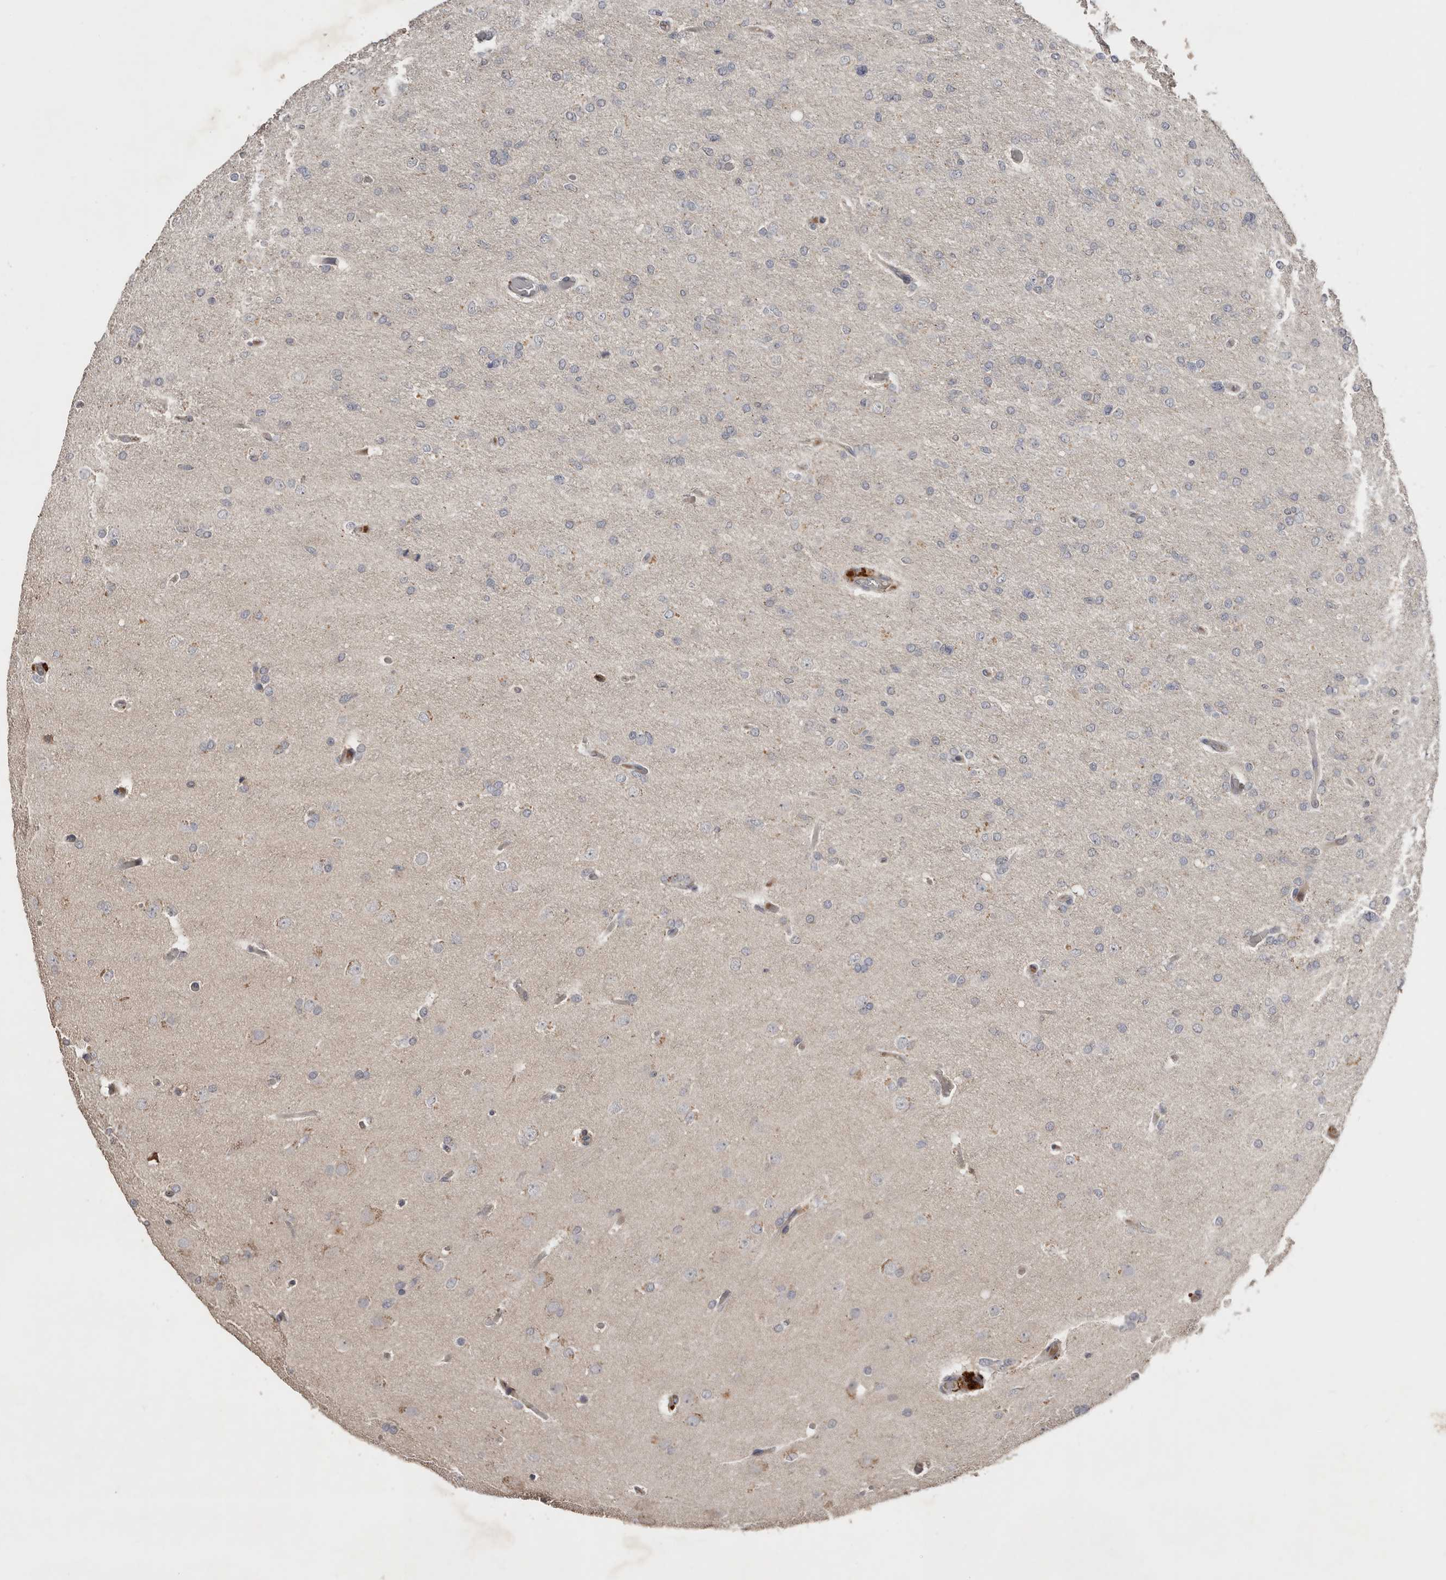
{"staining": {"intensity": "negative", "quantity": "none", "location": "none"}, "tissue": "glioma", "cell_type": "Tumor cells", "image_type": "cancer", "snomed": [{"axis": "morphology", "description": "Glioma, malignant, High grade"}, {"axis": "topography", "description": "Cerebral cortex"}], "caption": "Human malignant glioma (high-grade) stained for a protein using immunohistochemistry (IHC) reveals no staining in tumor cells.", "gene": "SLC39A2", "patient": {"sex": "female", "age": 36}}